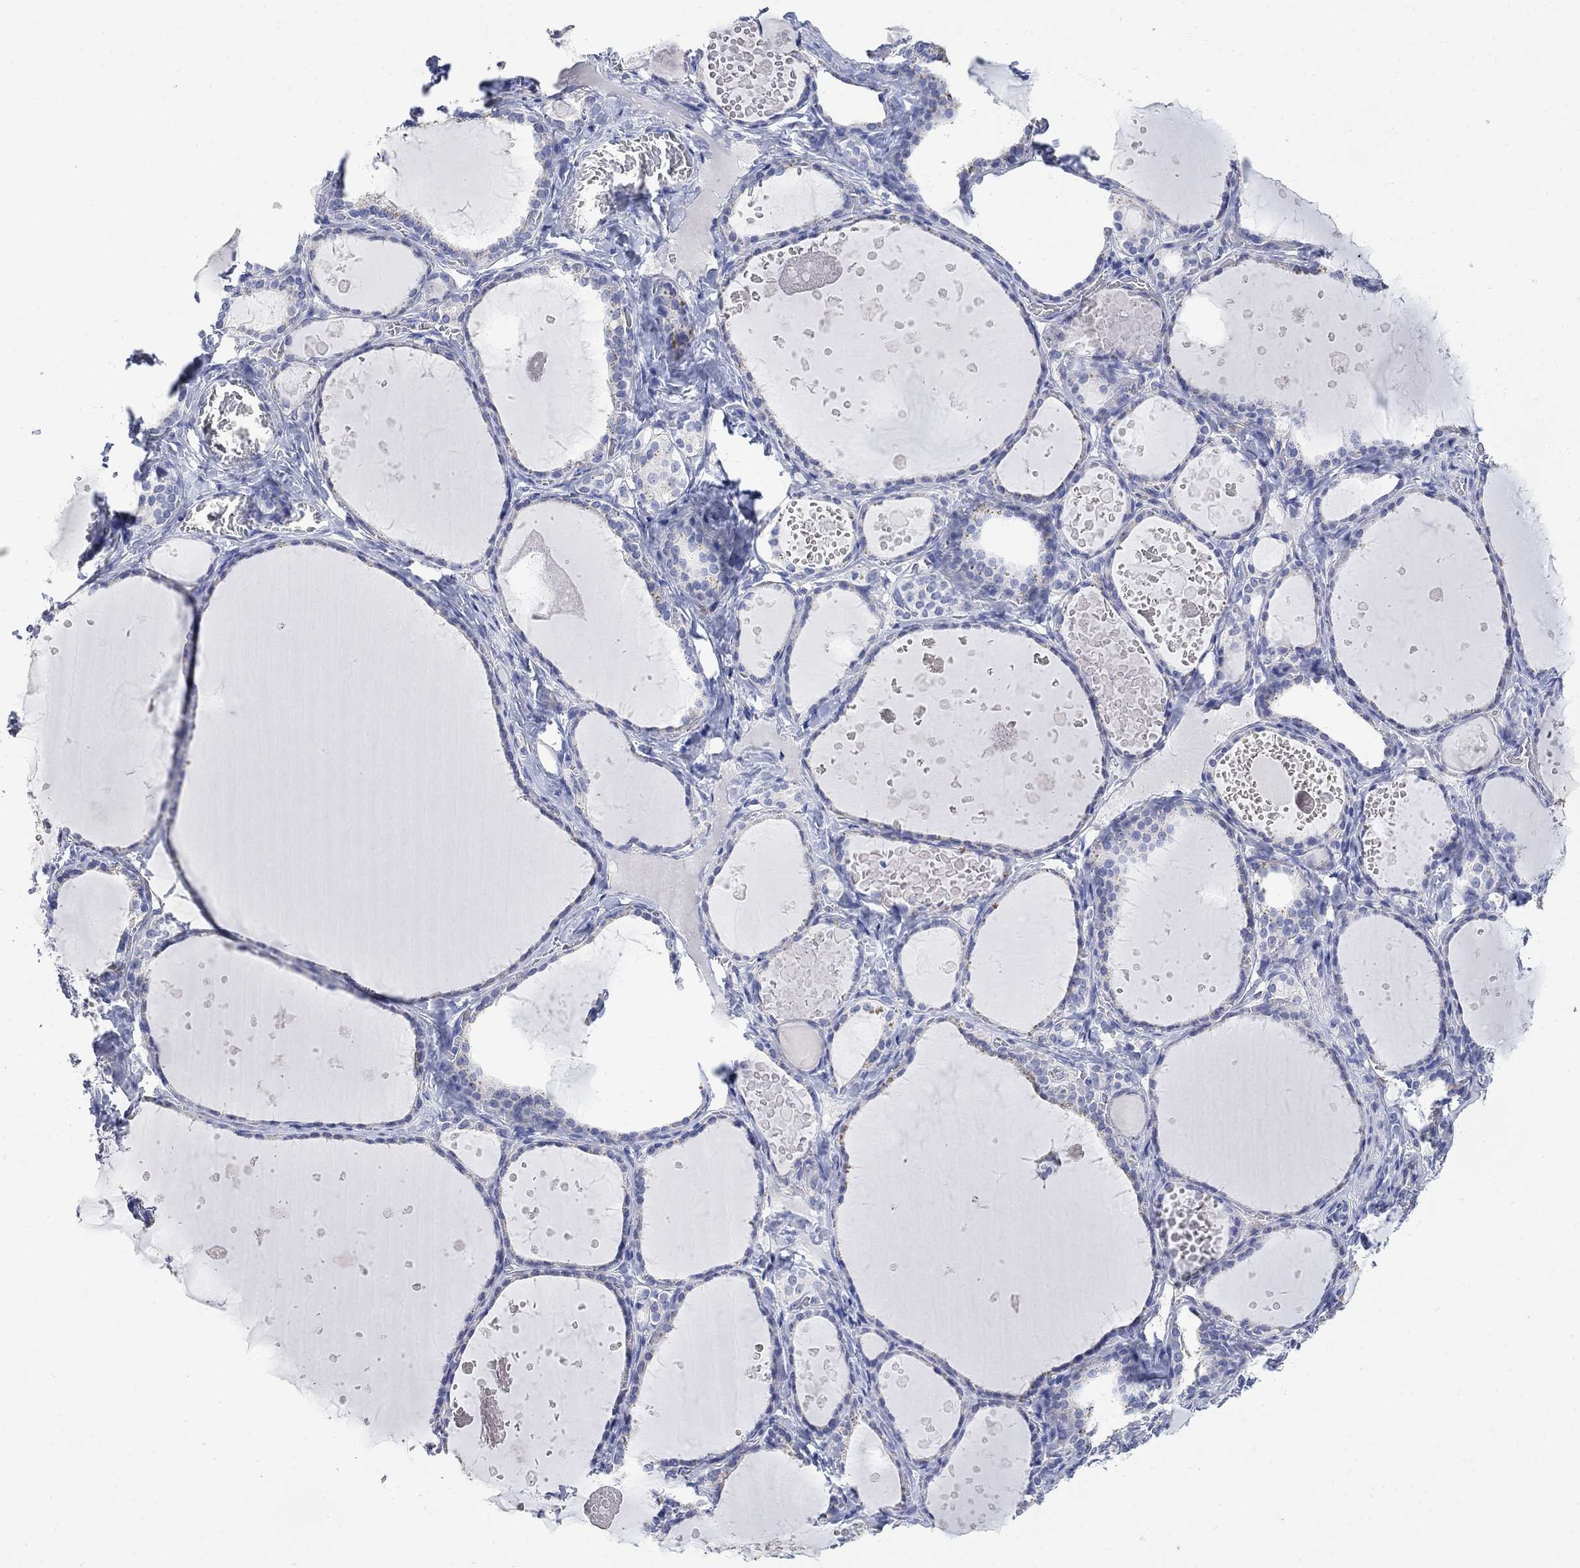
{"staining": {"intensity": "negative", "quantity": "none", "location": "none"}, "tissue": "thyroid gland", "cell_type": "Glandular cells", "image_type": "normal", "snomed": [{"axis": "morphology", "description": "Normal tissue, NOS"}, {"axis": "topography", "description": "Thyroid gland"}], "caption": "A high-resolution photomicrograph shows IHC staining of unremarkable thyroid gland, which shows no significant positivity in glandular cells.", "gene": "FBP2", "patient": {"sex": "female", "age": 56}}